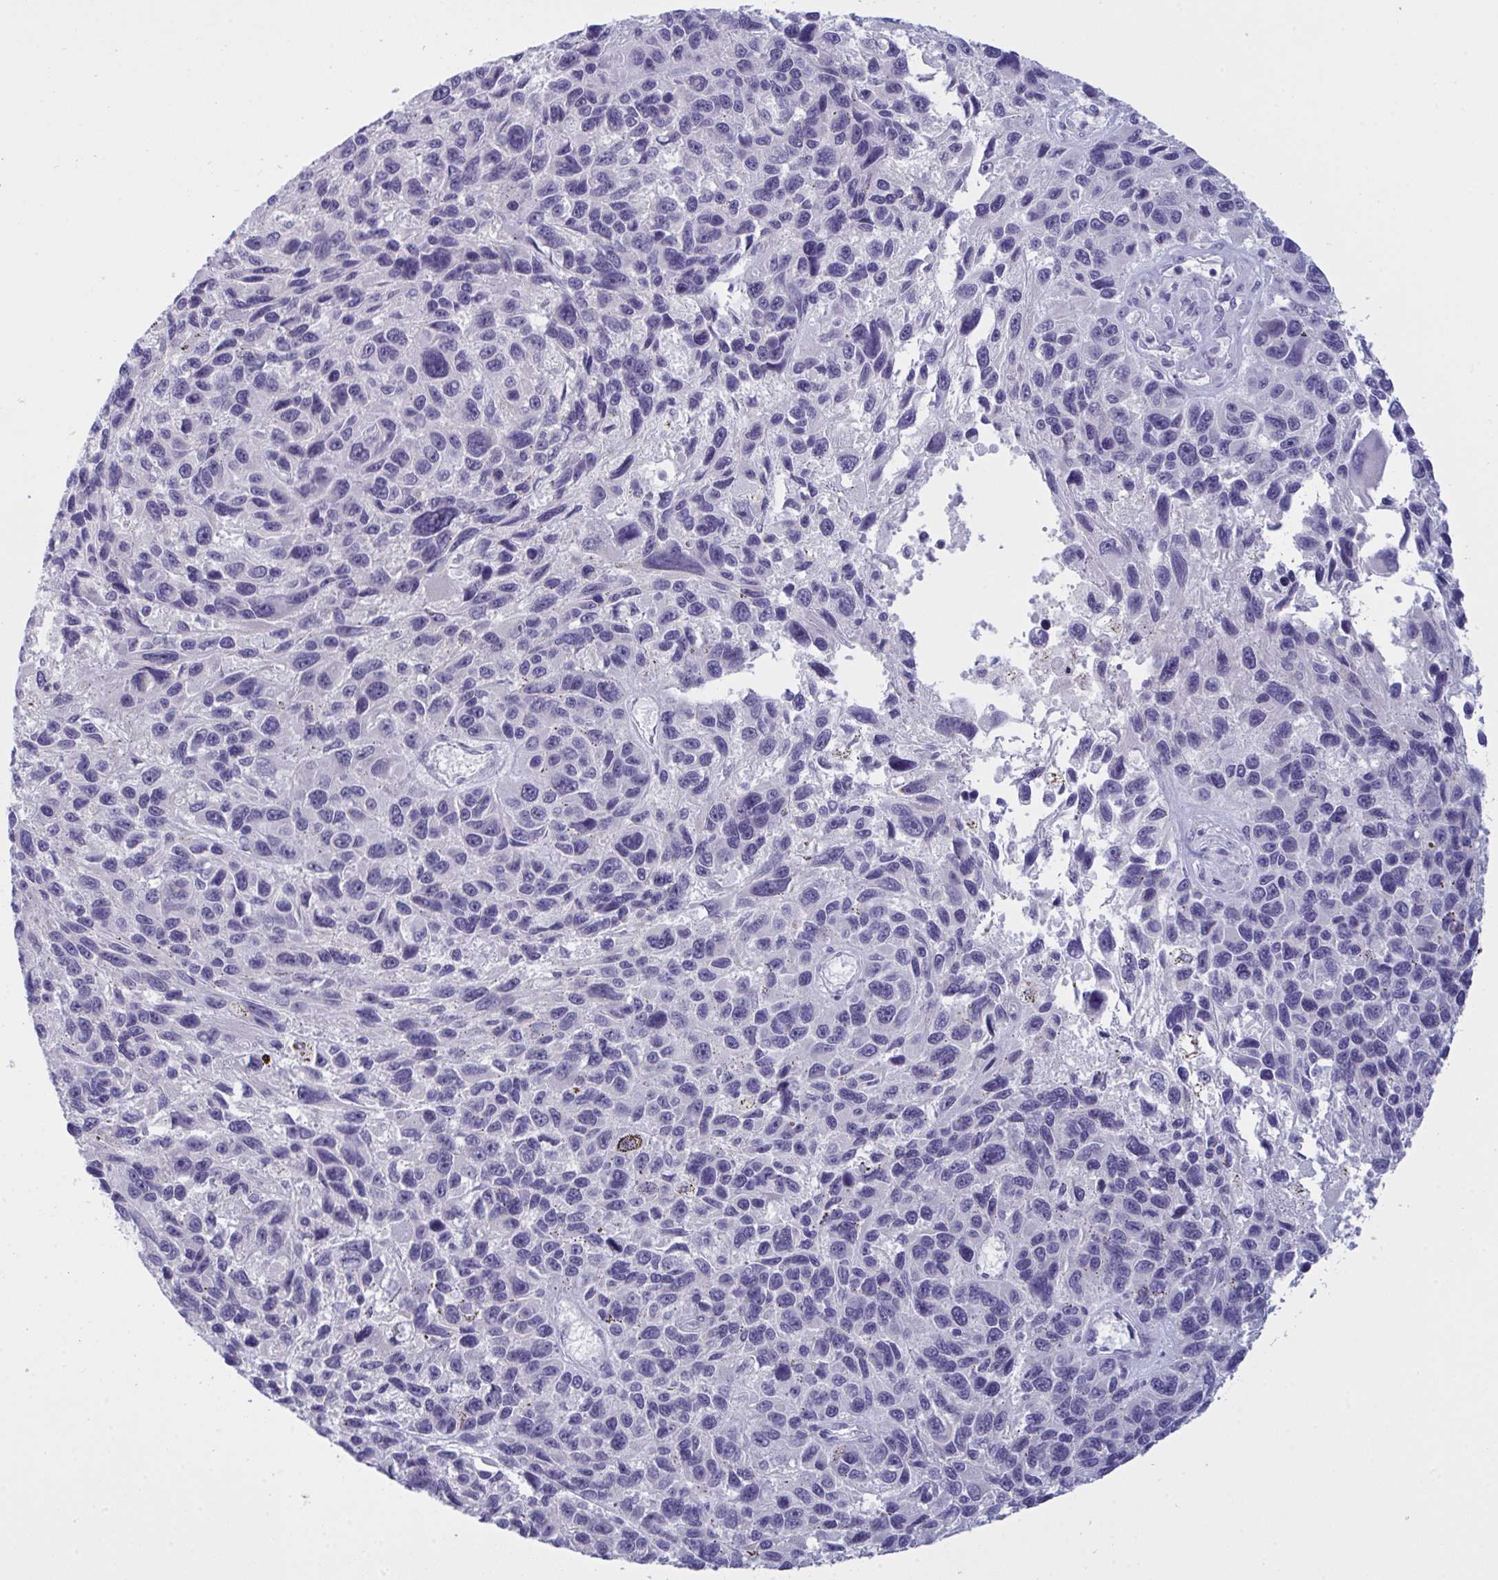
{"staining": {"intensity": "negative", "quantity": "none", "location": "none"}, "tissue": "melanoma", "cell_type": "Tumor cells", "image_type": "cancer", "snomed": [{"axis": "morphology", "description": "Malignant melanoma, NOS"}, {"axis": "topography", "description": "Skin"}], "caption": "This is an immunohistochemistry (IHC) photomicrograph of malignant melanoma. There is no positivity in tumor cells.", "gene": "TENT5D", "patient": {"sex": "male", "age": 53}}